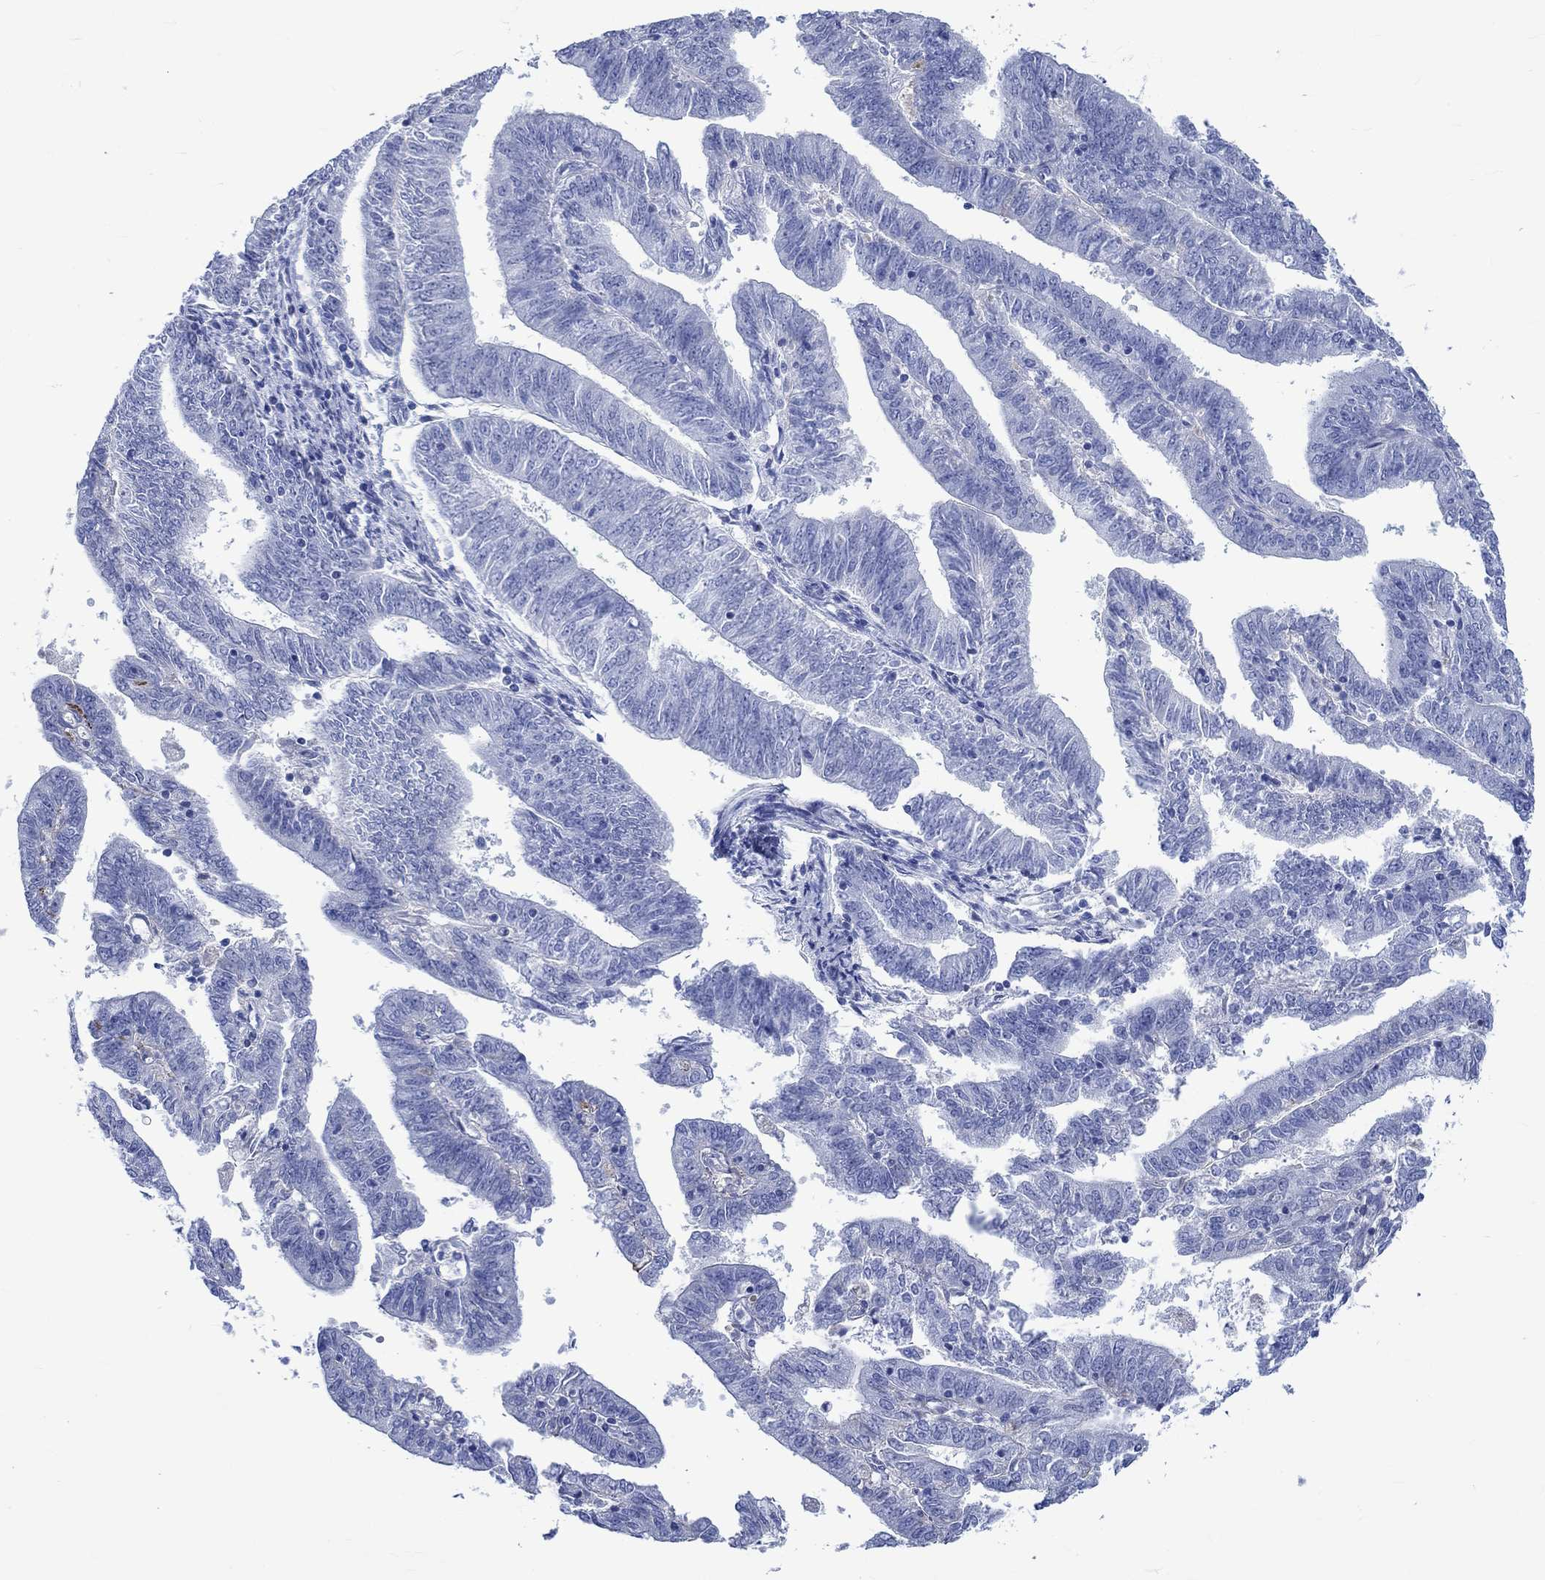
{"staining": {"intensity": "negative", "quantity": "none", "location": "none"}, "tissue": "endometrial cancer", "cell_type": "Tumor cells", "image_type": "cancer", "snomed": [{"axis": "morphology", "description": "Adenocarcinoma, NOS"}, {"axis": "topography", "description": "Endometrium"}], "caption": "Endometrial adenocarcinoma was stained to show a protein in brown. There is no significant expression in tumor cells.", "gene": "KLHL33", "patient": {"sex": "female", "age": 82}}